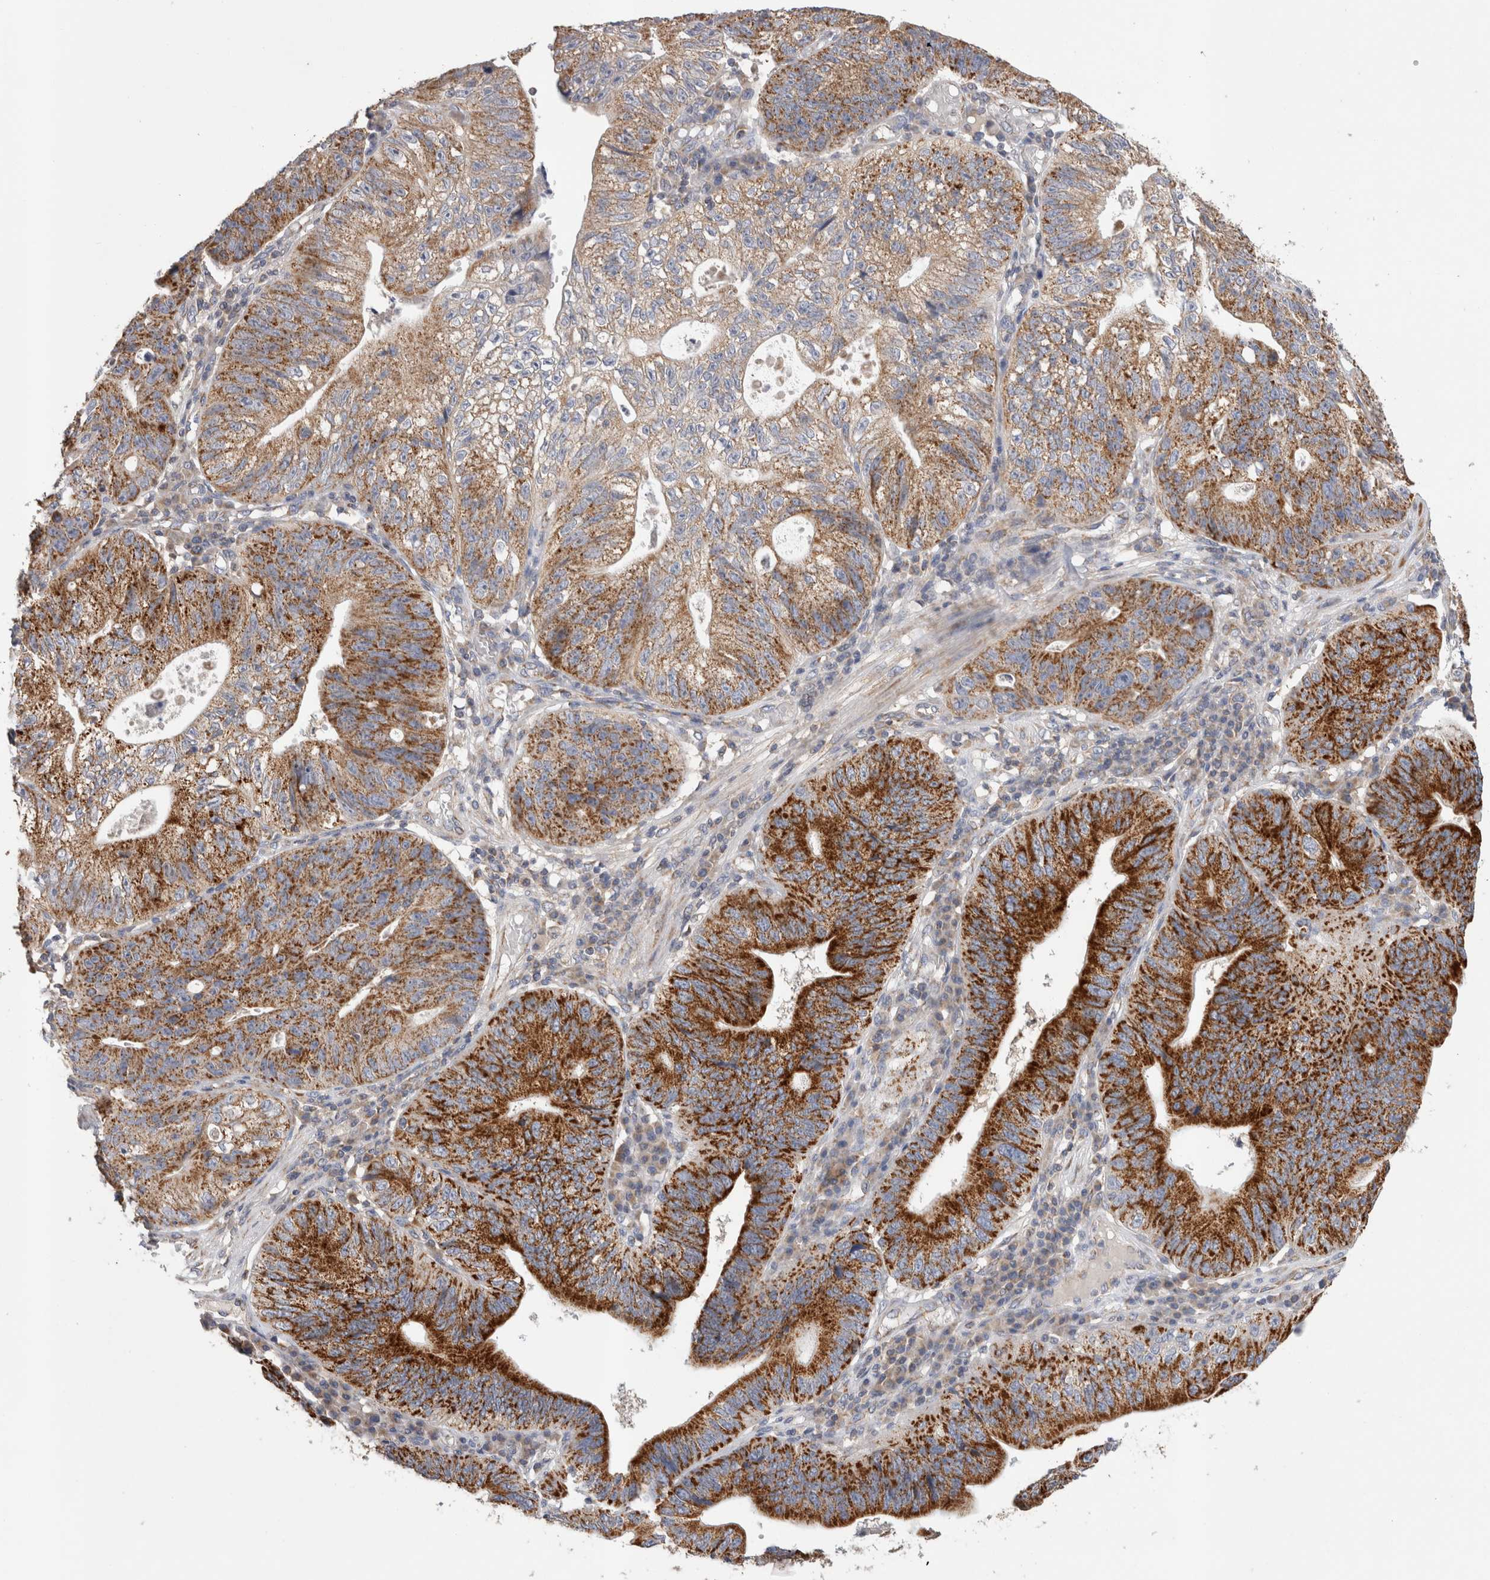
{"staining": {"intensity": "strong", "quantity": ">75%", "location": "cytoplasmic/membranous"}, "tissue": "stomach cancer", "cell_type": "Tumor cells", "image_type": "cancer", "snomed": [{"axis": "morphology", "description": "Adenocarcinoma, NOS"}, {"axis": "topography", "description": "Stomach"}], "caption": "Immunohistochemical staining of stomach adenocarcinoma demonstrates high levels of strong cytoplasmic/membranous protein staining in approximately >75% of tumor cells.", "gene": "IARS2", "patient": {"sex": "male", "age": 59}}